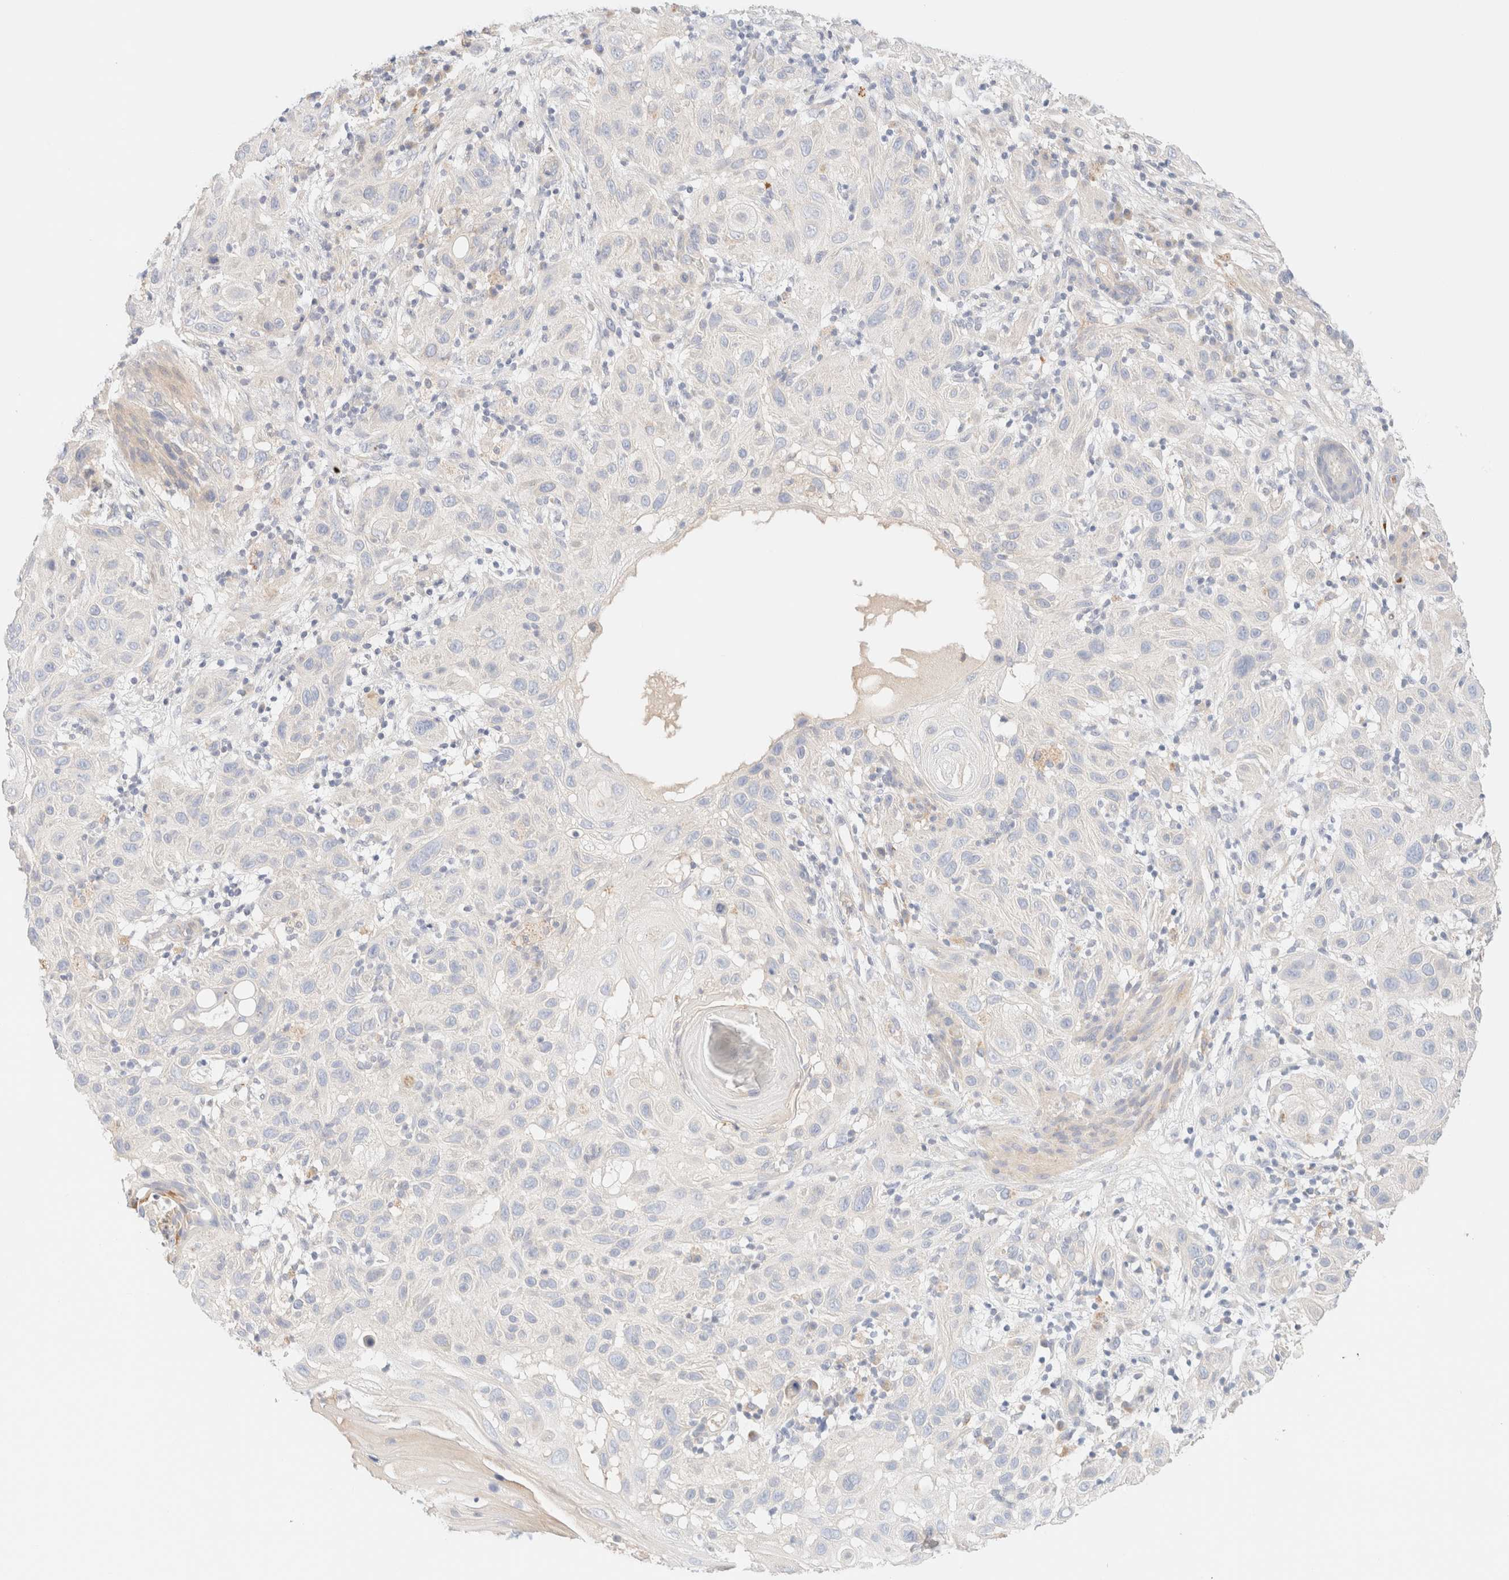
{"staining": {"intensity": "negative", "quantity": "none", "location": "none"}, "tissue": "skin cancer", "cell_type": "Tumor cells", "image_type": "cancer", "snomed": [{"axis": "morphology", "description": "Normal tissue, NOS"}, {"axis": "morphology", "description": "Squamous cell carcinoma, NOS"}, {"axis": "topography", "description": "Skin"}], "caption": "Skin squamous cell carcinoma was stained to show a protein in brown. There is no significant staining in tumor cells.", "gene": "SARM1", "patient": {"sex": "female", "age": 96}}